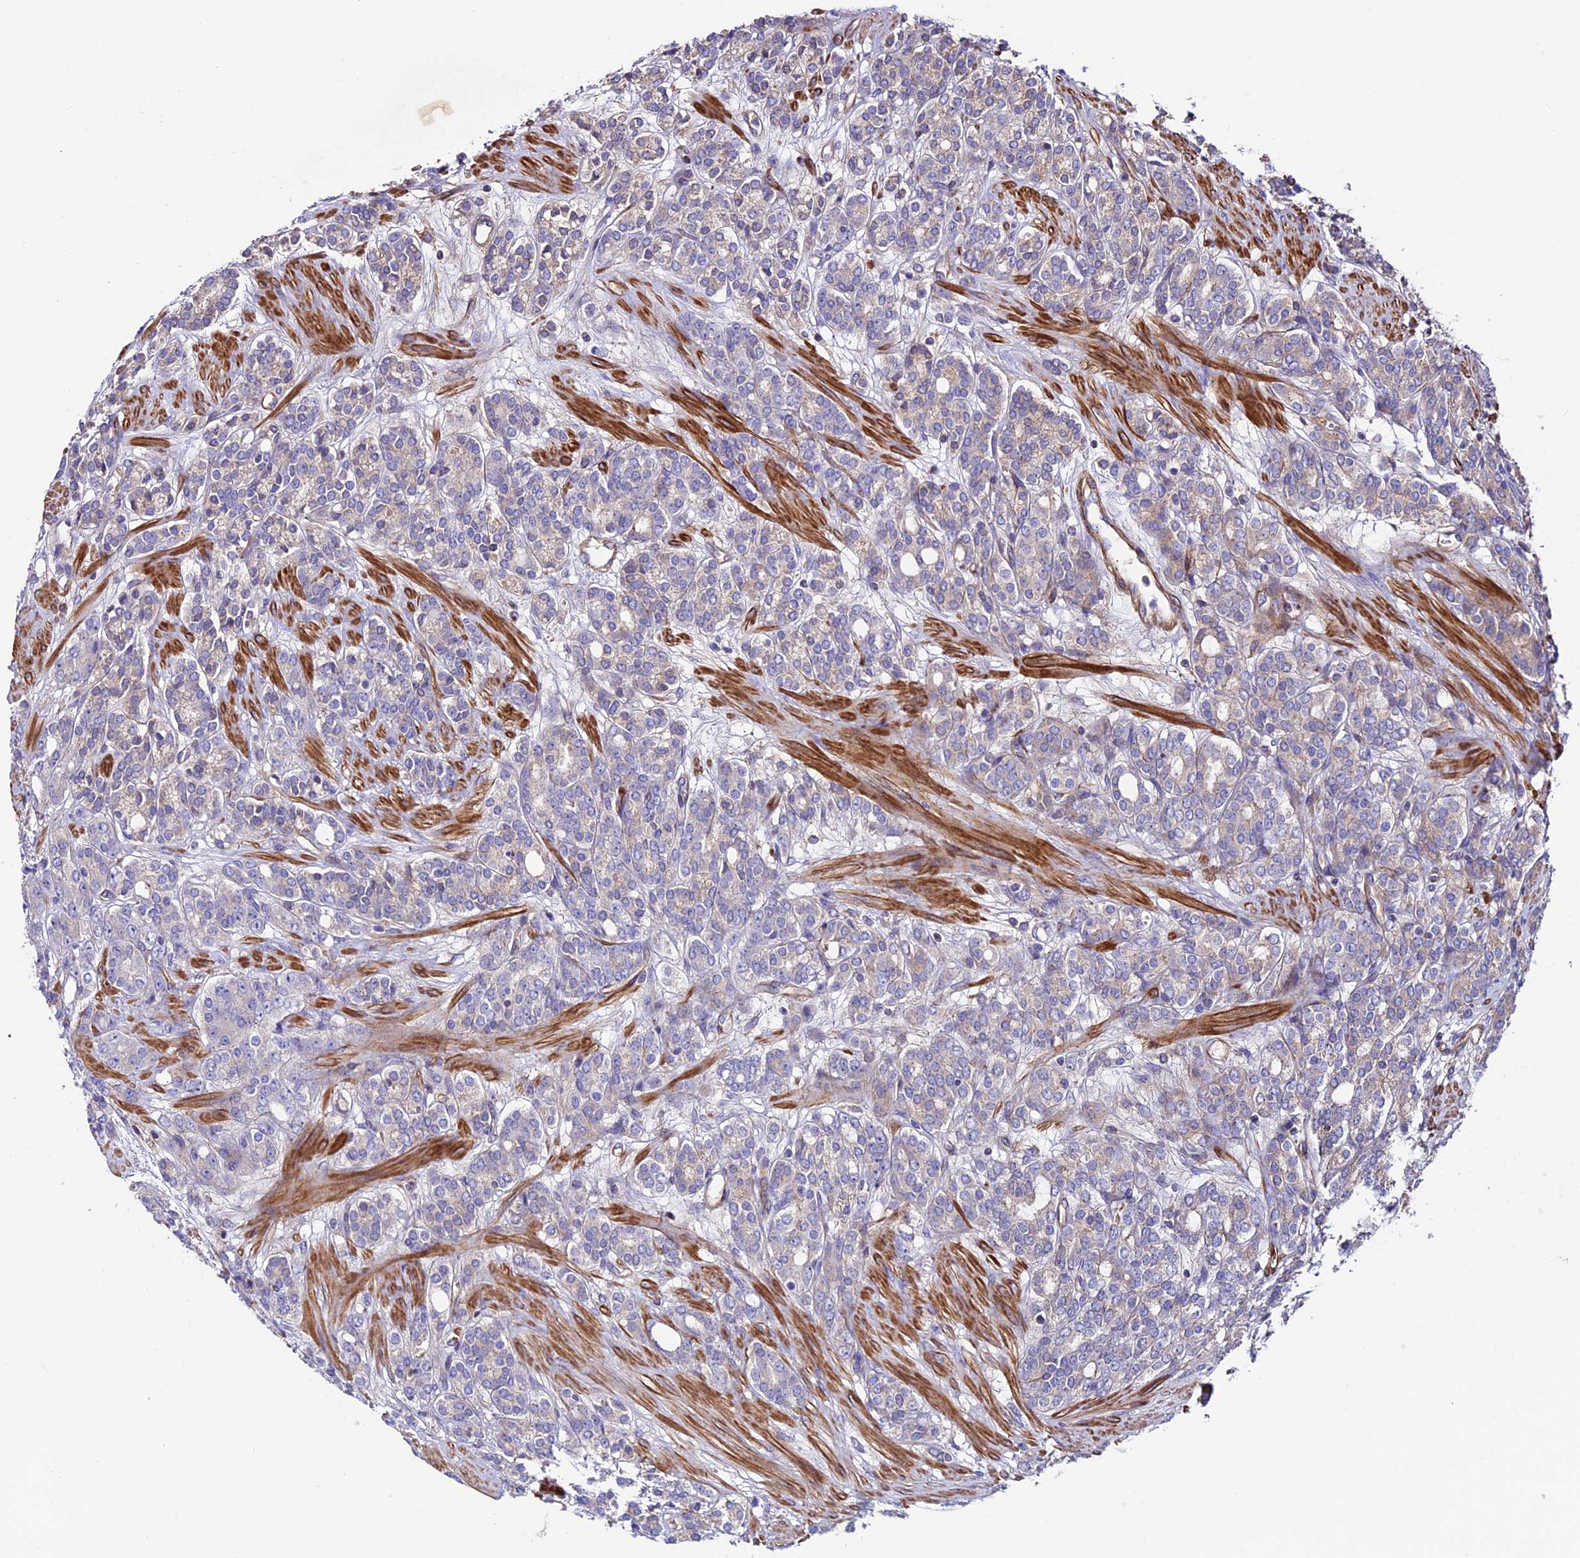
{"staining": {"intensity": "negative", "quantity": "none", "location": "none"}, "tissue": "prostate cancer", "cell_type": "Tumor cells", "image_type": "cancer", "snomed": [{"axis": "morphology", "description": "Adenocarcinoma, High grade"}, {"axis": "topography", "description": "Prostate"}], "caption": "Prostate high-grade adenocarcinoma was stained to show a protein in brown. There is no significant staining in tumor cells.", "gene": "EVA1B", "patient": {"sex": "male", "age": 62}}